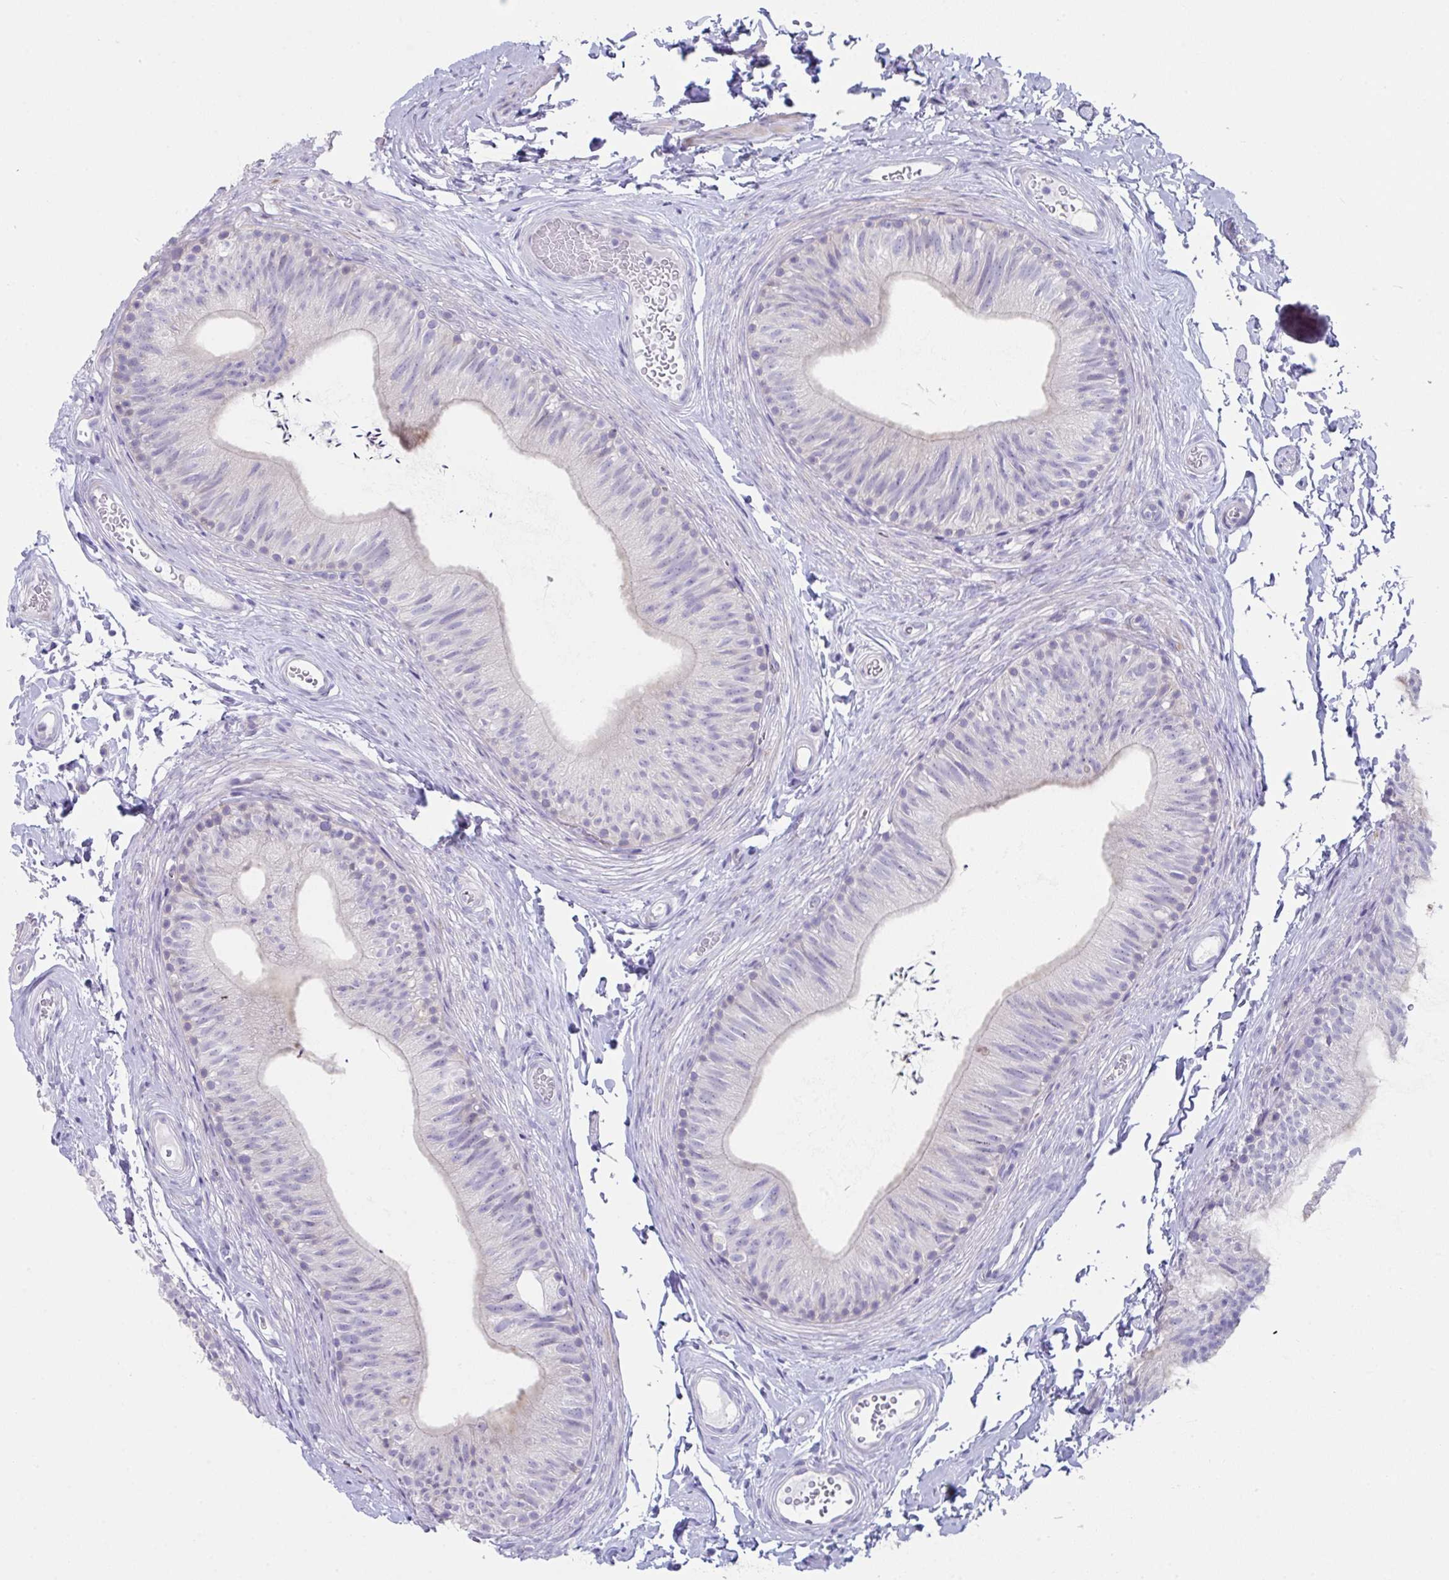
{"staining": {"intensity": "negative", "quantity": "none", "location": "none"}, "tissue": "epididymis", "cell_type": "Glandular cells", "image_type": "normal", "snomed": [{"axis": "morphology", "description": "Normal tissue, NOS"}, {"axis": "topography", "description": "Epididymis, spermatic cord, NOS"}, {"axis": "topography", "description": "Epididymis"}, {"axis": "topography", "description": "Peripheral nerve tissue"}], "caption": "High magnification brightfield microscopy of benign epididymis stained with DAB (brown) and counterstained with hematoxylin (blue): glandular cells show no significant staining. Brightfield microscopy of immunohistochemistry (IHC) stained with DAB (3,3'-diaminobenzidine) (brown) and hematoxylin (blue), captured at high magnification.", "gene": "FBXO47", "patient": {"sex": "male", "age": 29}}